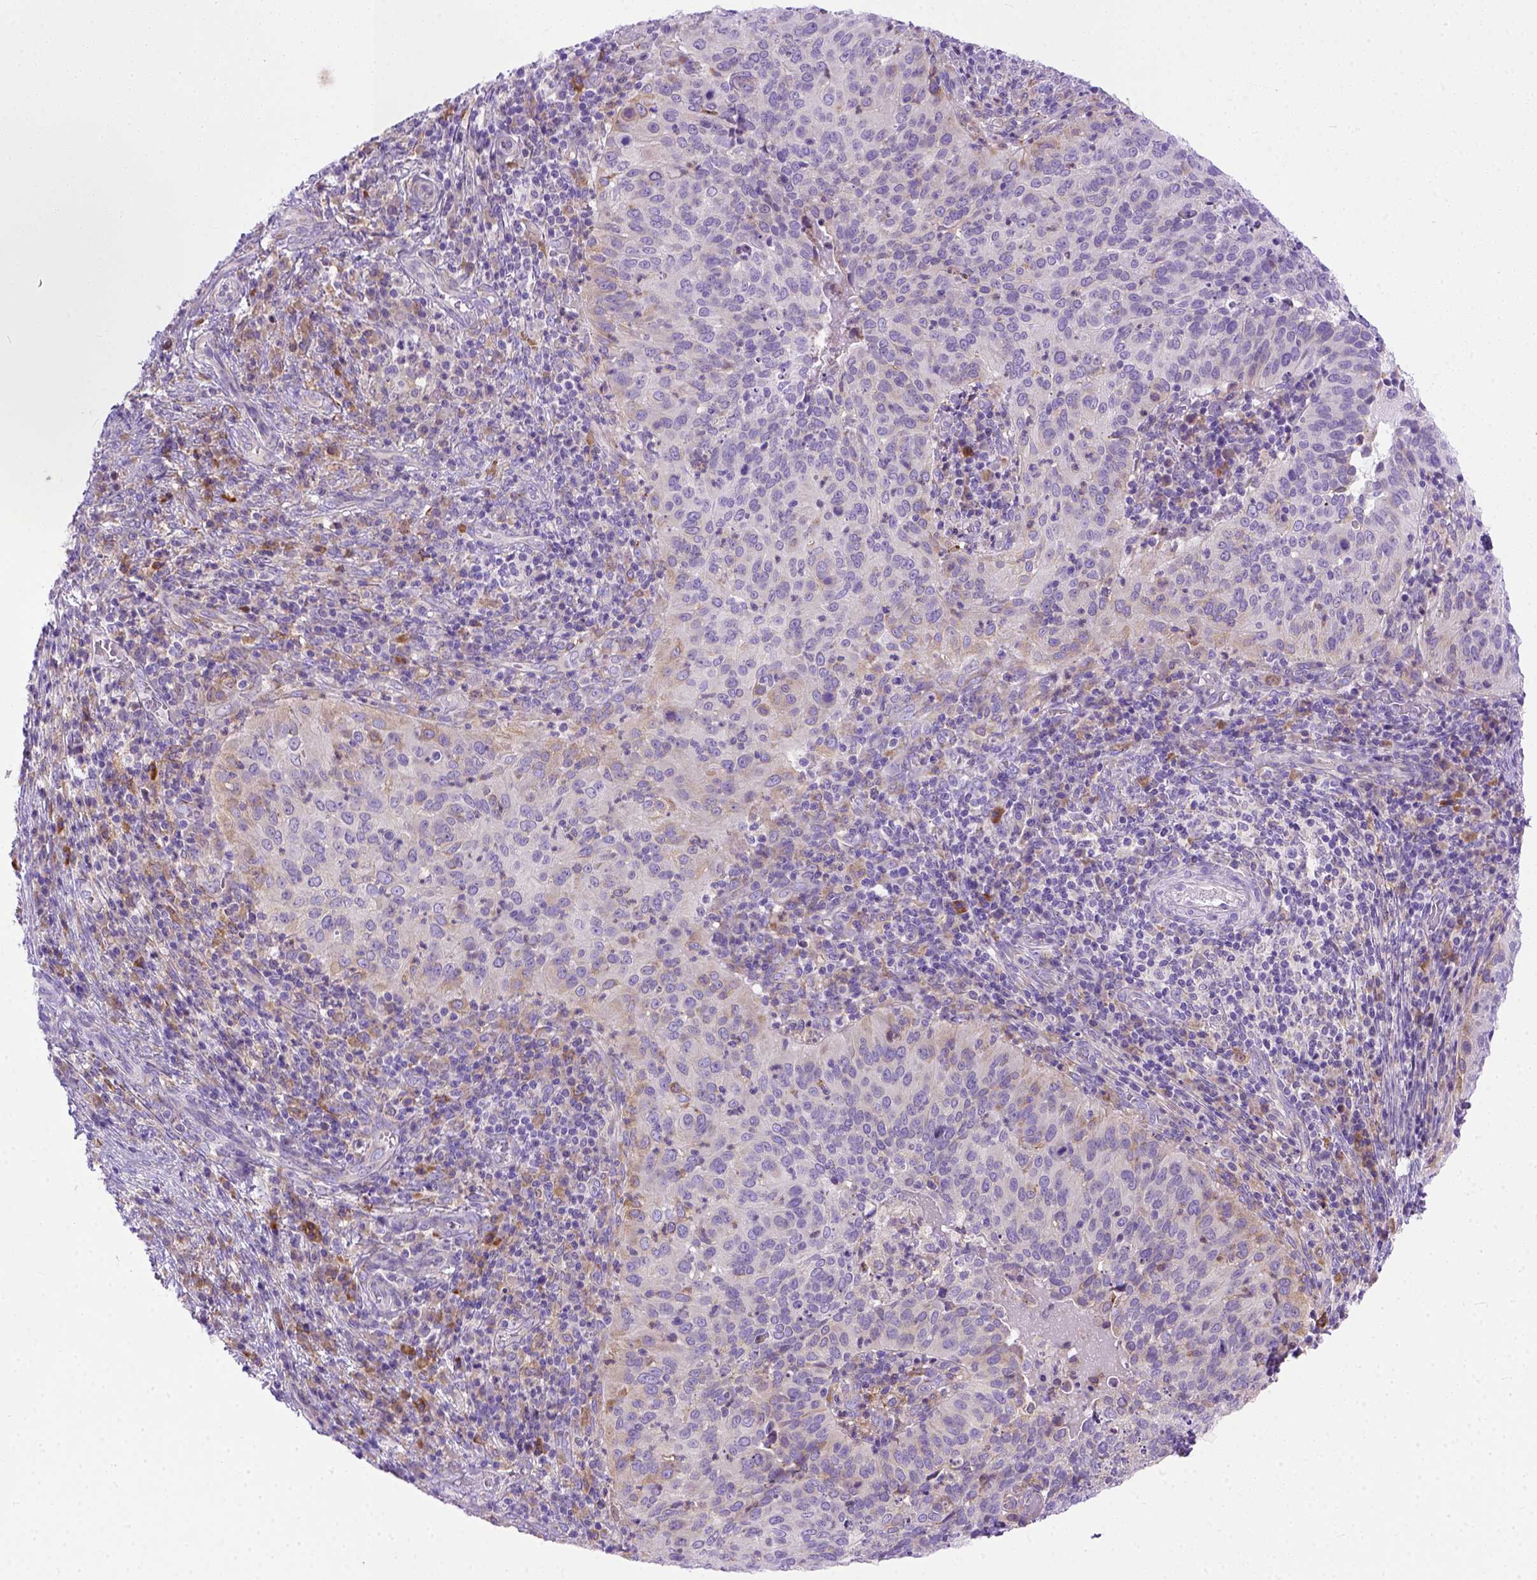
{"staining": {"intensity": "moderate", "quantity": "<25%", "location": "cytoplasmic/membranous"}, "tissue": "cervical cancer", "cell_type": "Tumor cells", "image_type": "cancer", "snomed": [{"axis": "morphology", "description": "Squamous cell carcinoma, NOS"}, {"axis": "topography", "description": "Cervix"}], "caption": "Human cervical cancer stained with a brown dye exhibits moderate cytoplasmic/membranous positive positivity in approximately <25% of tumor cells.", "gene": "PLK4", "patient": {"sex": "female", "age": 39}}